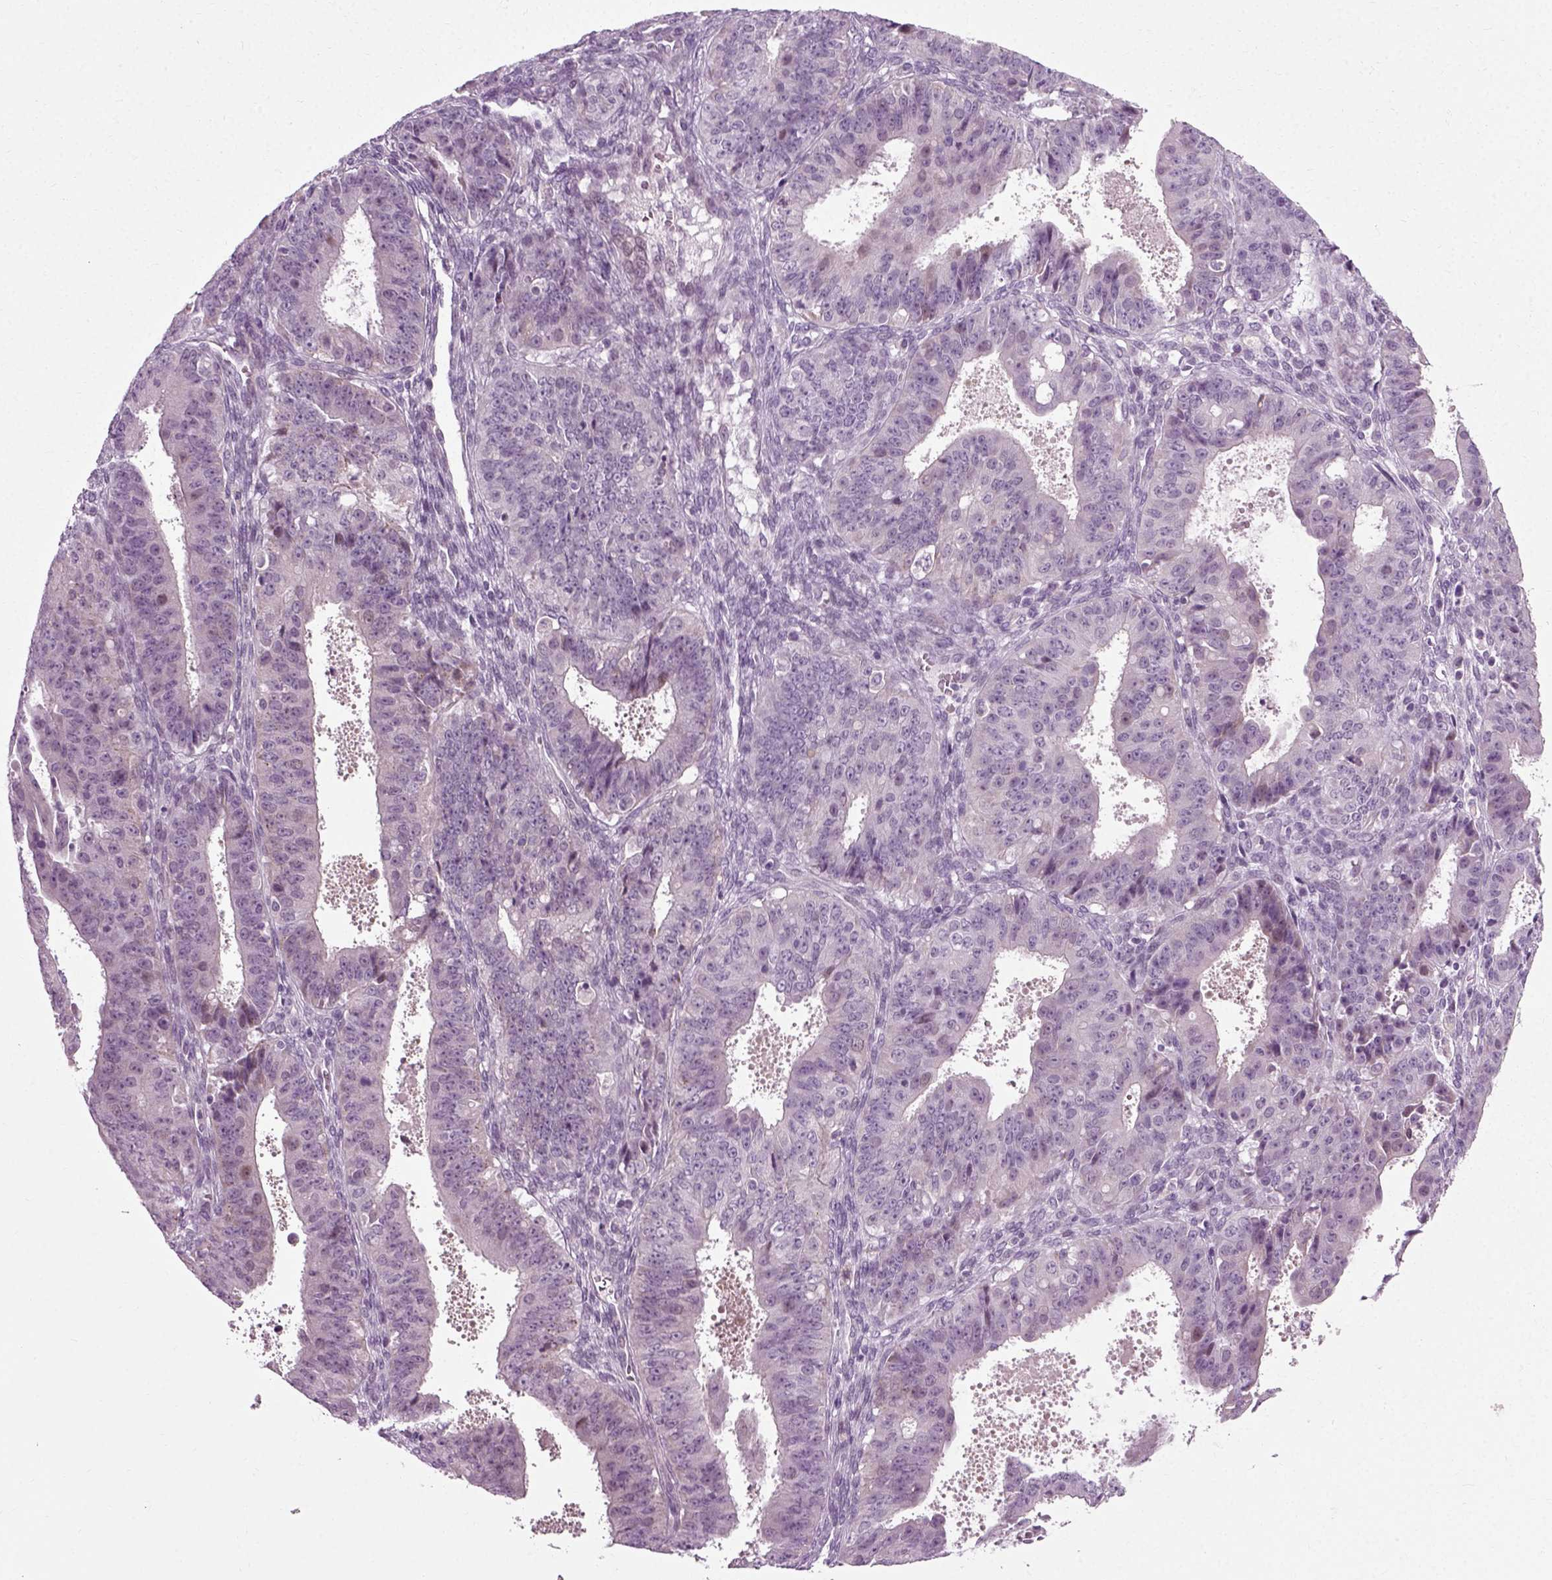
{"staining": {"intensity": "negative", "quantity": "none", "location": "none"}, "tissue": "ovarian cancer", "cell_type": "Tumor cells", "image_type": "cancer", "snomed": [{"axis": "morphology", "description": "Carcinoma, endometroid"}, {"axis": "topography", "description": "Ovary"}], "caption": "The histopathology image reveals no staining of tumor cells in endometroid carcinoma (ovarian). (DAB (3,3'-diaminobenzidine) immunohistochemistry (IHC) visualized using brightfield microscopy, high magnification).", "gene": "SCG5", "patient": {"sex": "female", "age": 42}}